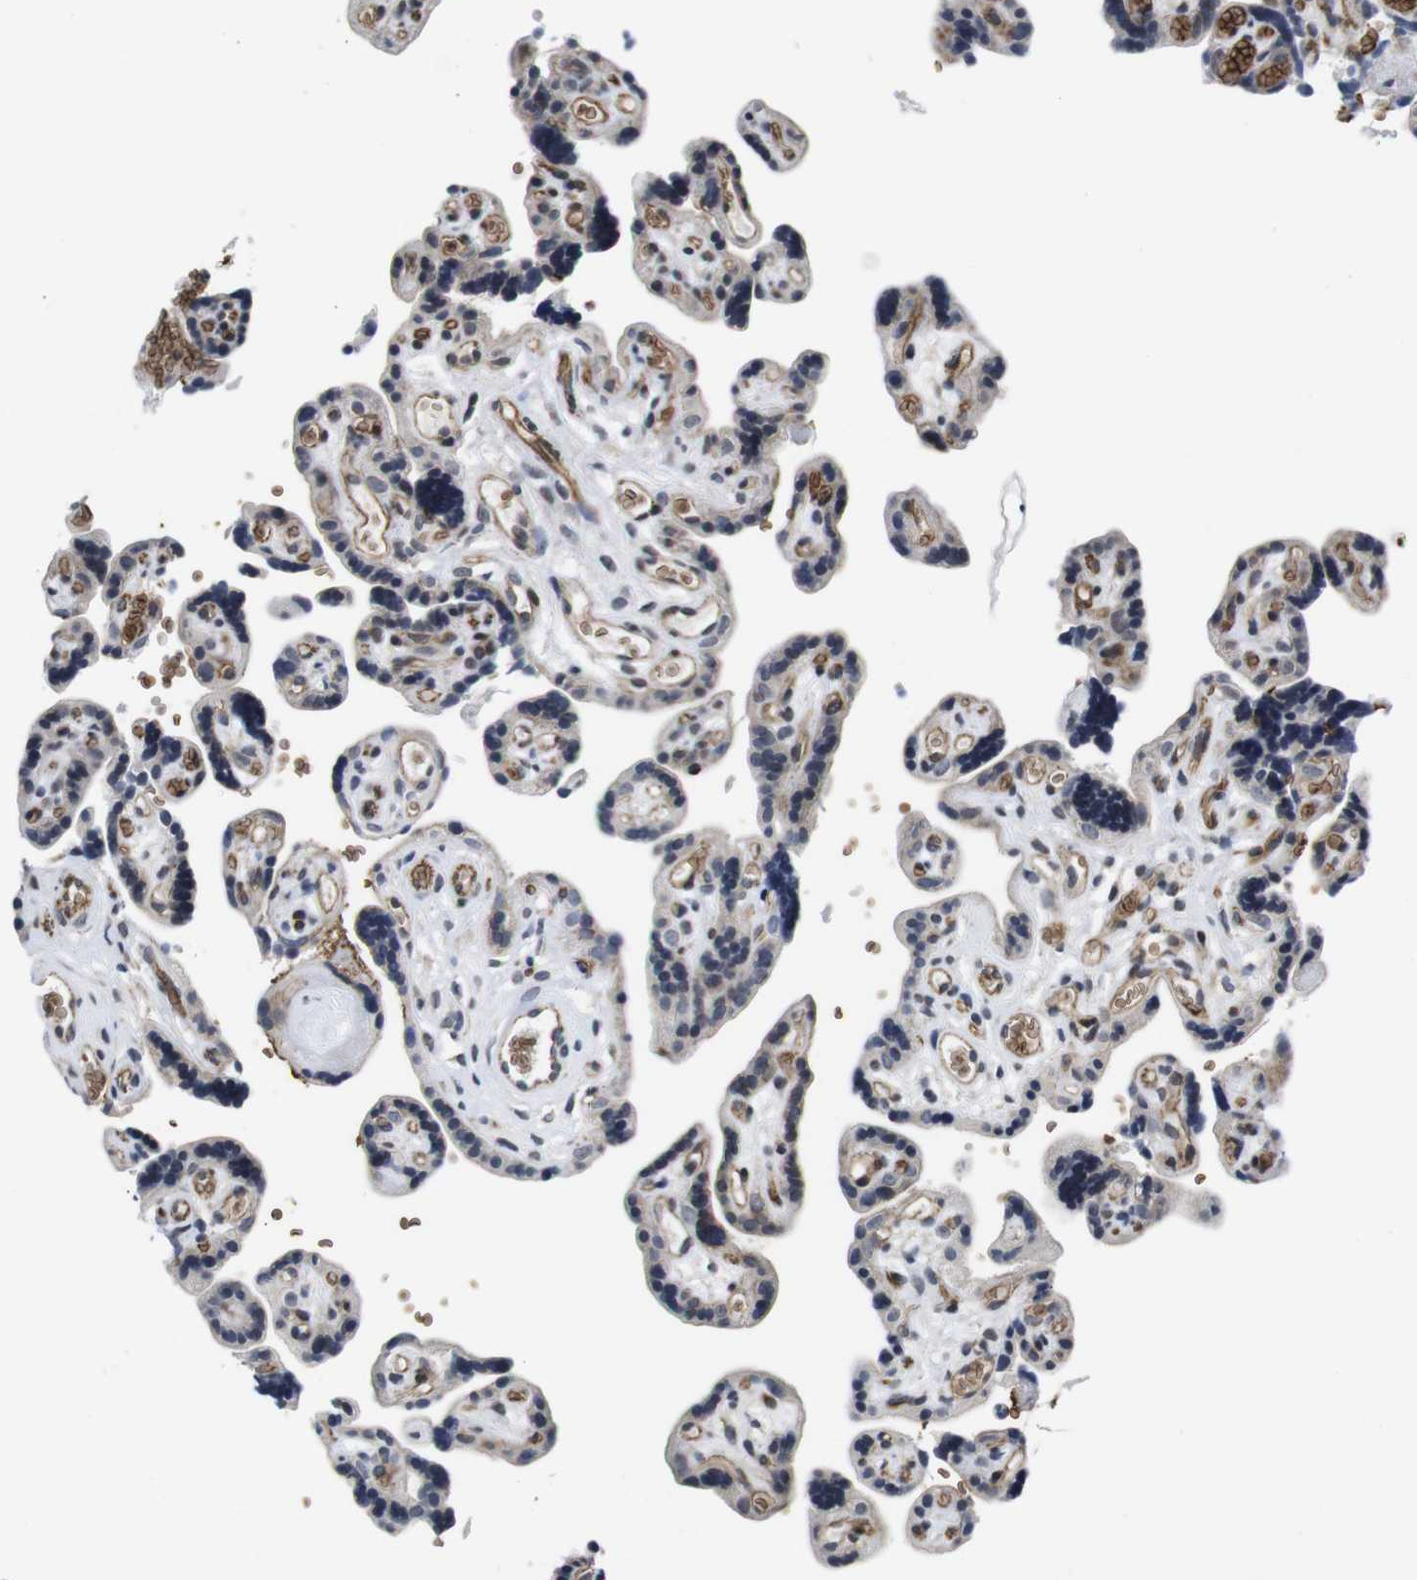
{"staining": {"intensity": "weak", "quantity": "25%-75%", "location": "cytoplasmic/membranous"}, "tissue": "placenta", "cell_type": "Trophoblastic cells", "image_type": "normal", "snomed": [{"axis": "morphology", "description": "Normal tissue, NOS"}, {"axis": "topography", "description": "Placenta"}], "caption": "Placenta stained for a protein (brown) reveals weak cytoplasmic/membranous positive positivity in approximately 25%-75% of trophoblastic cells.", "gene": "SOCS3", "patient": {"sex": "female", "age": 30}}